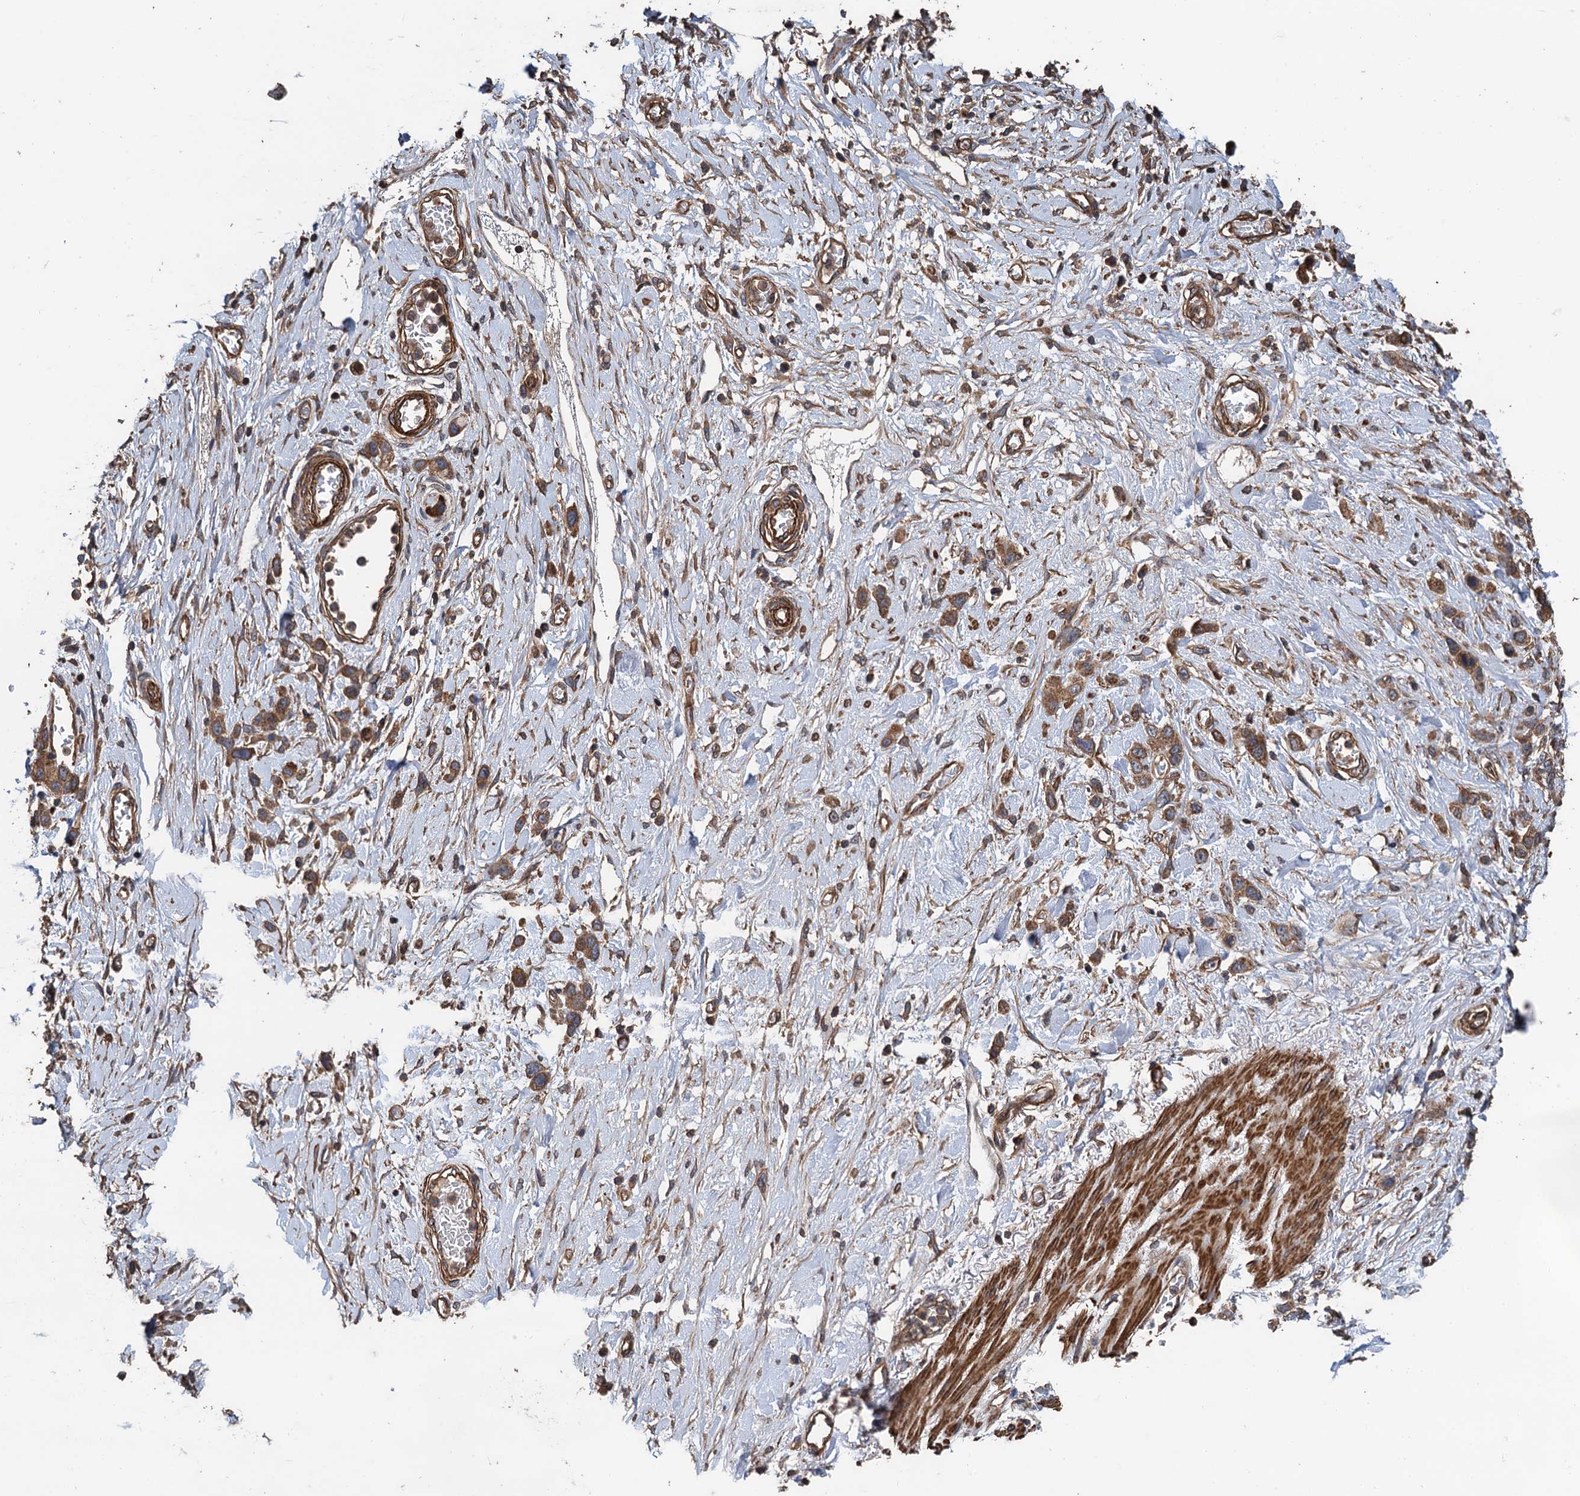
{"staining": {"intensity": "moderate", "quantity": ">75%", "location": "cytoplasmic/membranous"}, "tissue": "stomach cancer", "cell_type": "Tumor cells", "image_type": "cancer", "snomed": [{"axis": "morphology", "description": "Adenocarcinoma, NOS"}, {"axis": "morphology", "description": "Adenocarcinoma, High grade"}, {"axis": "topography", "description": "Stomach, upper"}, {"axis": "topography", "description": "Stomach, lower"}], "caption": "A medium amount of moderate cytoplasmic/membranous expression is present in about >75% of tumor cells in adenocarcinoma (high-grade) (stomach) tissue. The staining was performed using DAB (3,3'-diaminobenzidine) to visualize the protein expression in brown, while the nuclei were stained in blue with hematoxylin (Magnification: 20x).", "gene": "PPP4R1", "patient": {"sex": "female", "age": 65}}